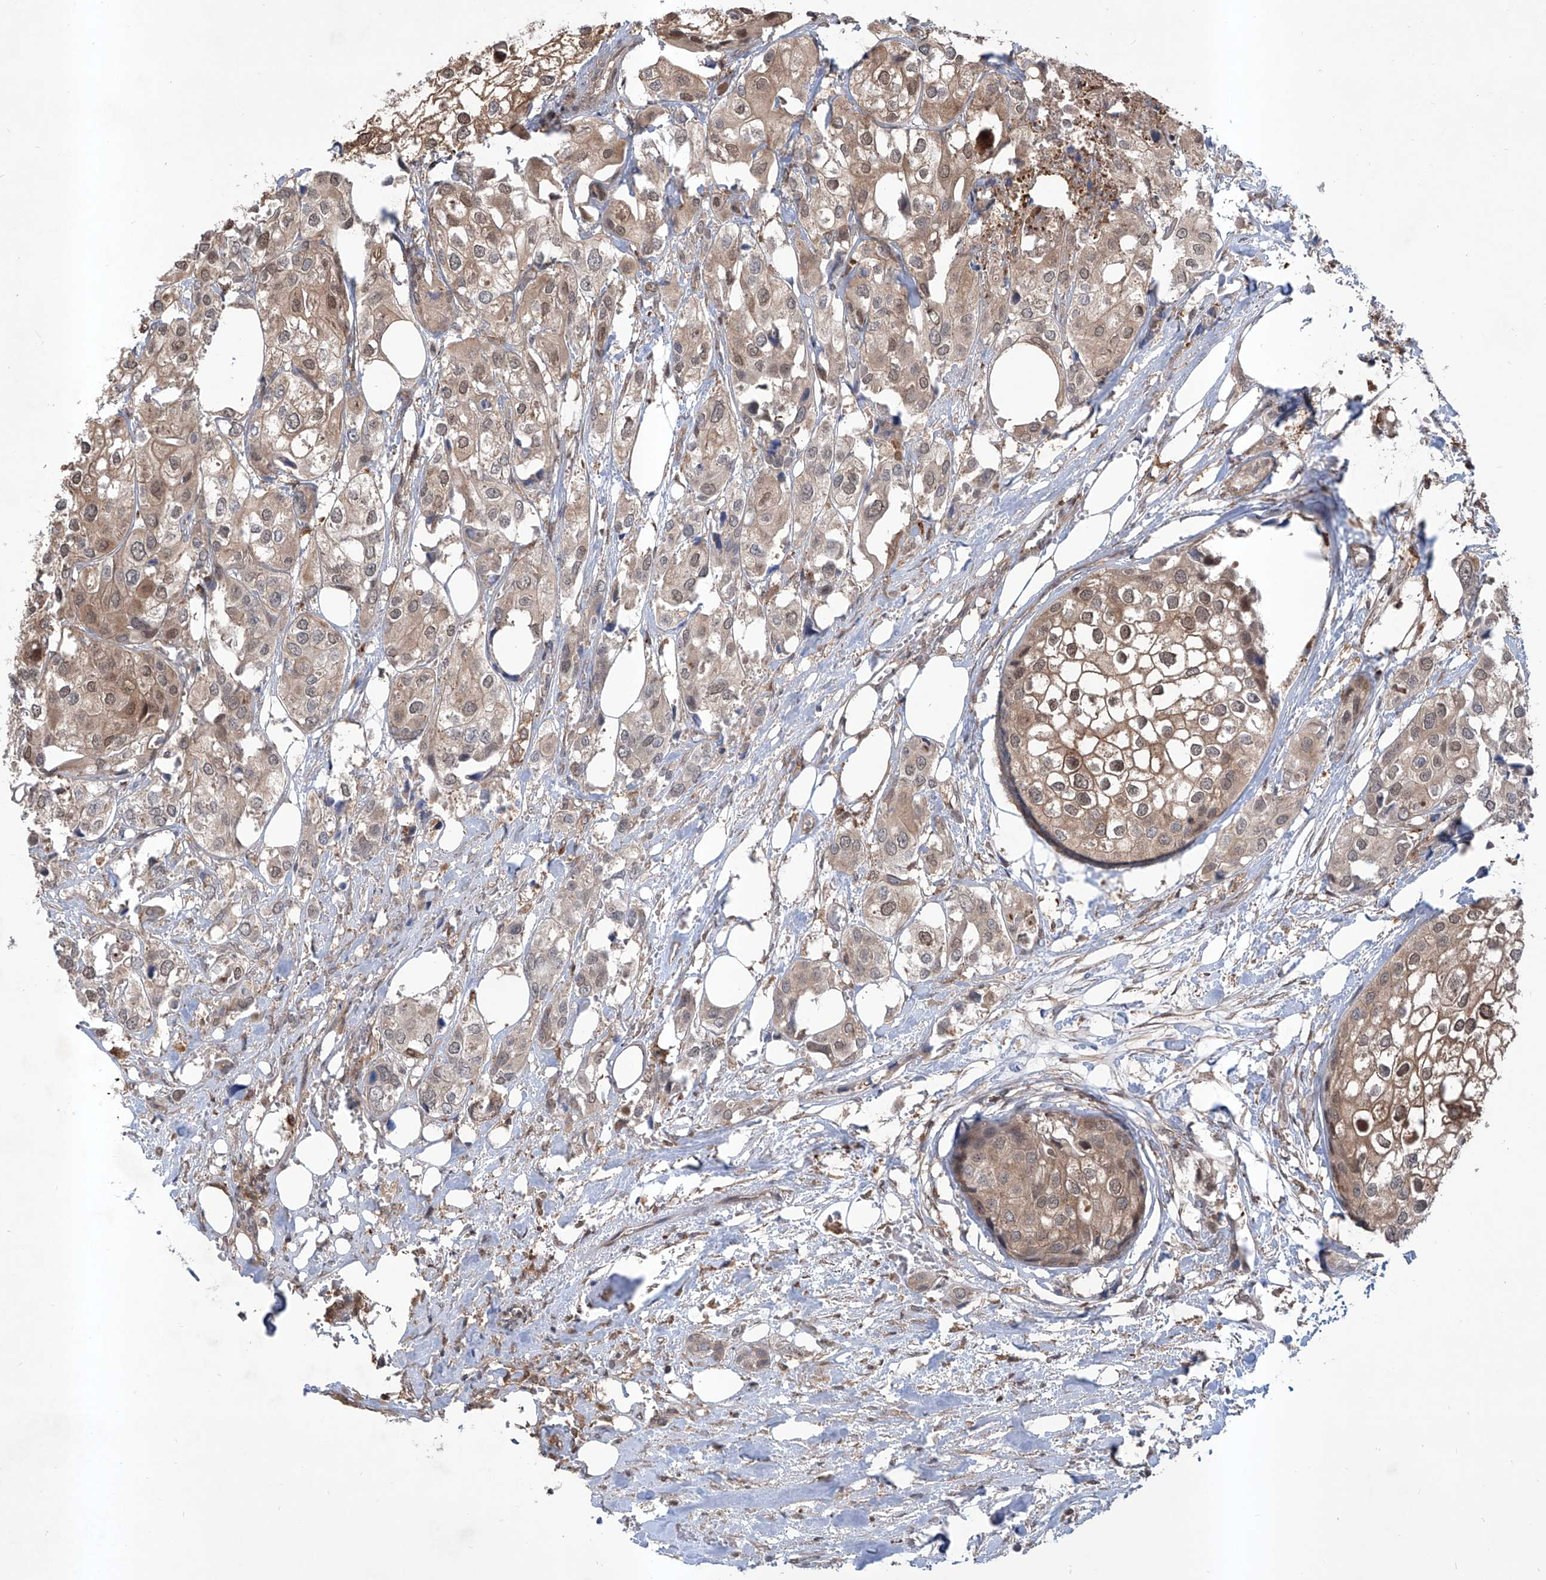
{"staining": {"intensity": "weak", "quantity": ">75%", "location": "cytoplasmic/membranous,nuclear"}, "tissue": "urothelial cancer", "cell_type": "Tumor cells", "image_type": "cancer", "snomed": [{"axis": "morphology", "description": "Urothelial carcinoma, High grade"}, {"axis": "topography", "description": "Urinary bladder"}], "caption": "Protein analysis of urothelial cancer tissue exhibits weak cytoplasmic/membranous and nuclear expression in approximately >75% of tumor cells.", "gene": "HOXC8", "patient": {"sex": "male", "age": 64}}